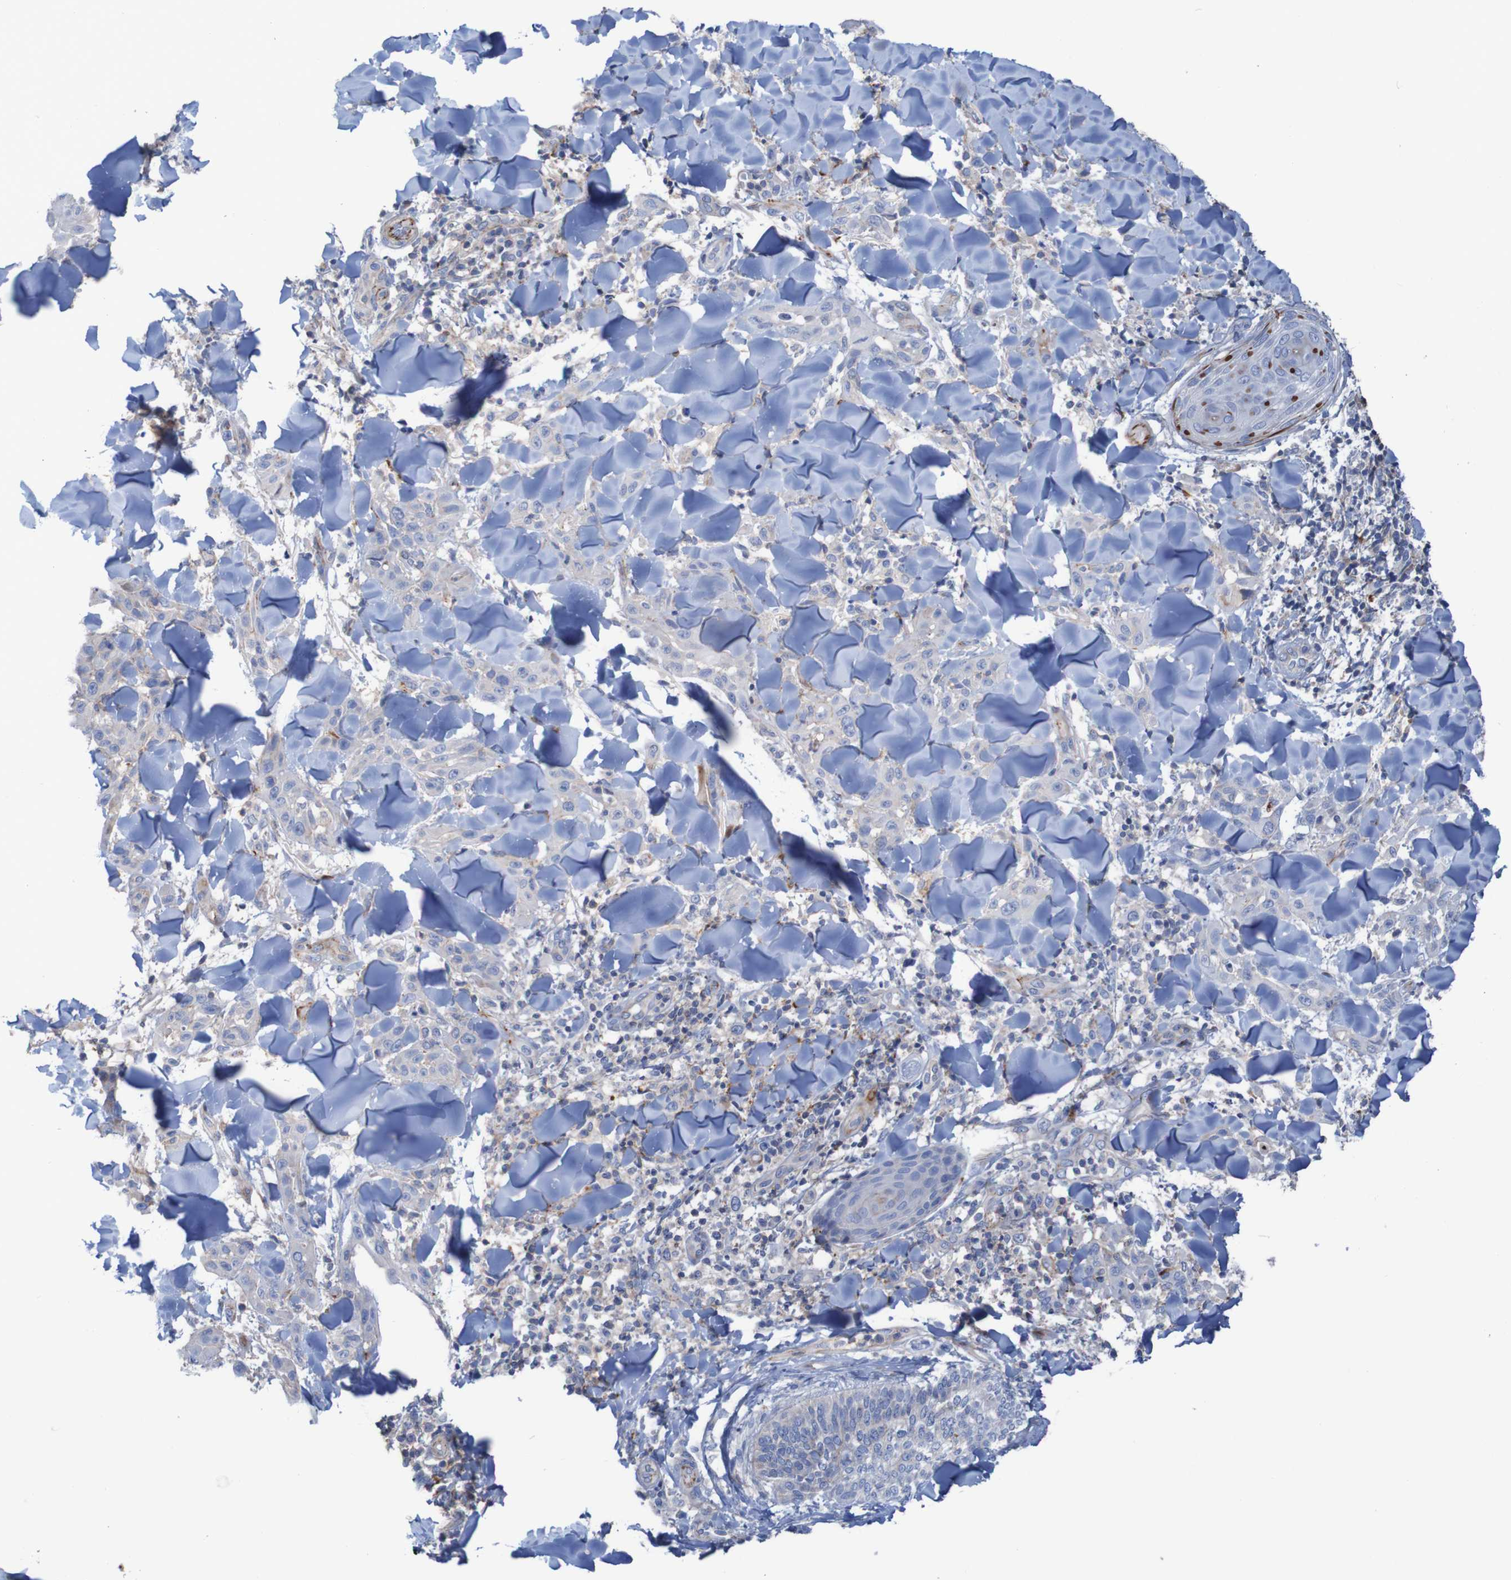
{"staining": {"intensity": "negative", "quantity": "none", "location": "none"}, "tissue": "skin cancer", "cell_type": "Tumor cells", "image_type": "cancer", "snomed": [{"axis": "morphology", "description": "Squamous cell carcinoma, NOS"}, {"axis": "topography", "description": "Skin"}], "caption": "Squamous cell carcinoma (skin) stained for a protein using IHC shows no staining tumor cells.", "gene": "RNF182", "patient": {"sex": "male", "age": 24}}